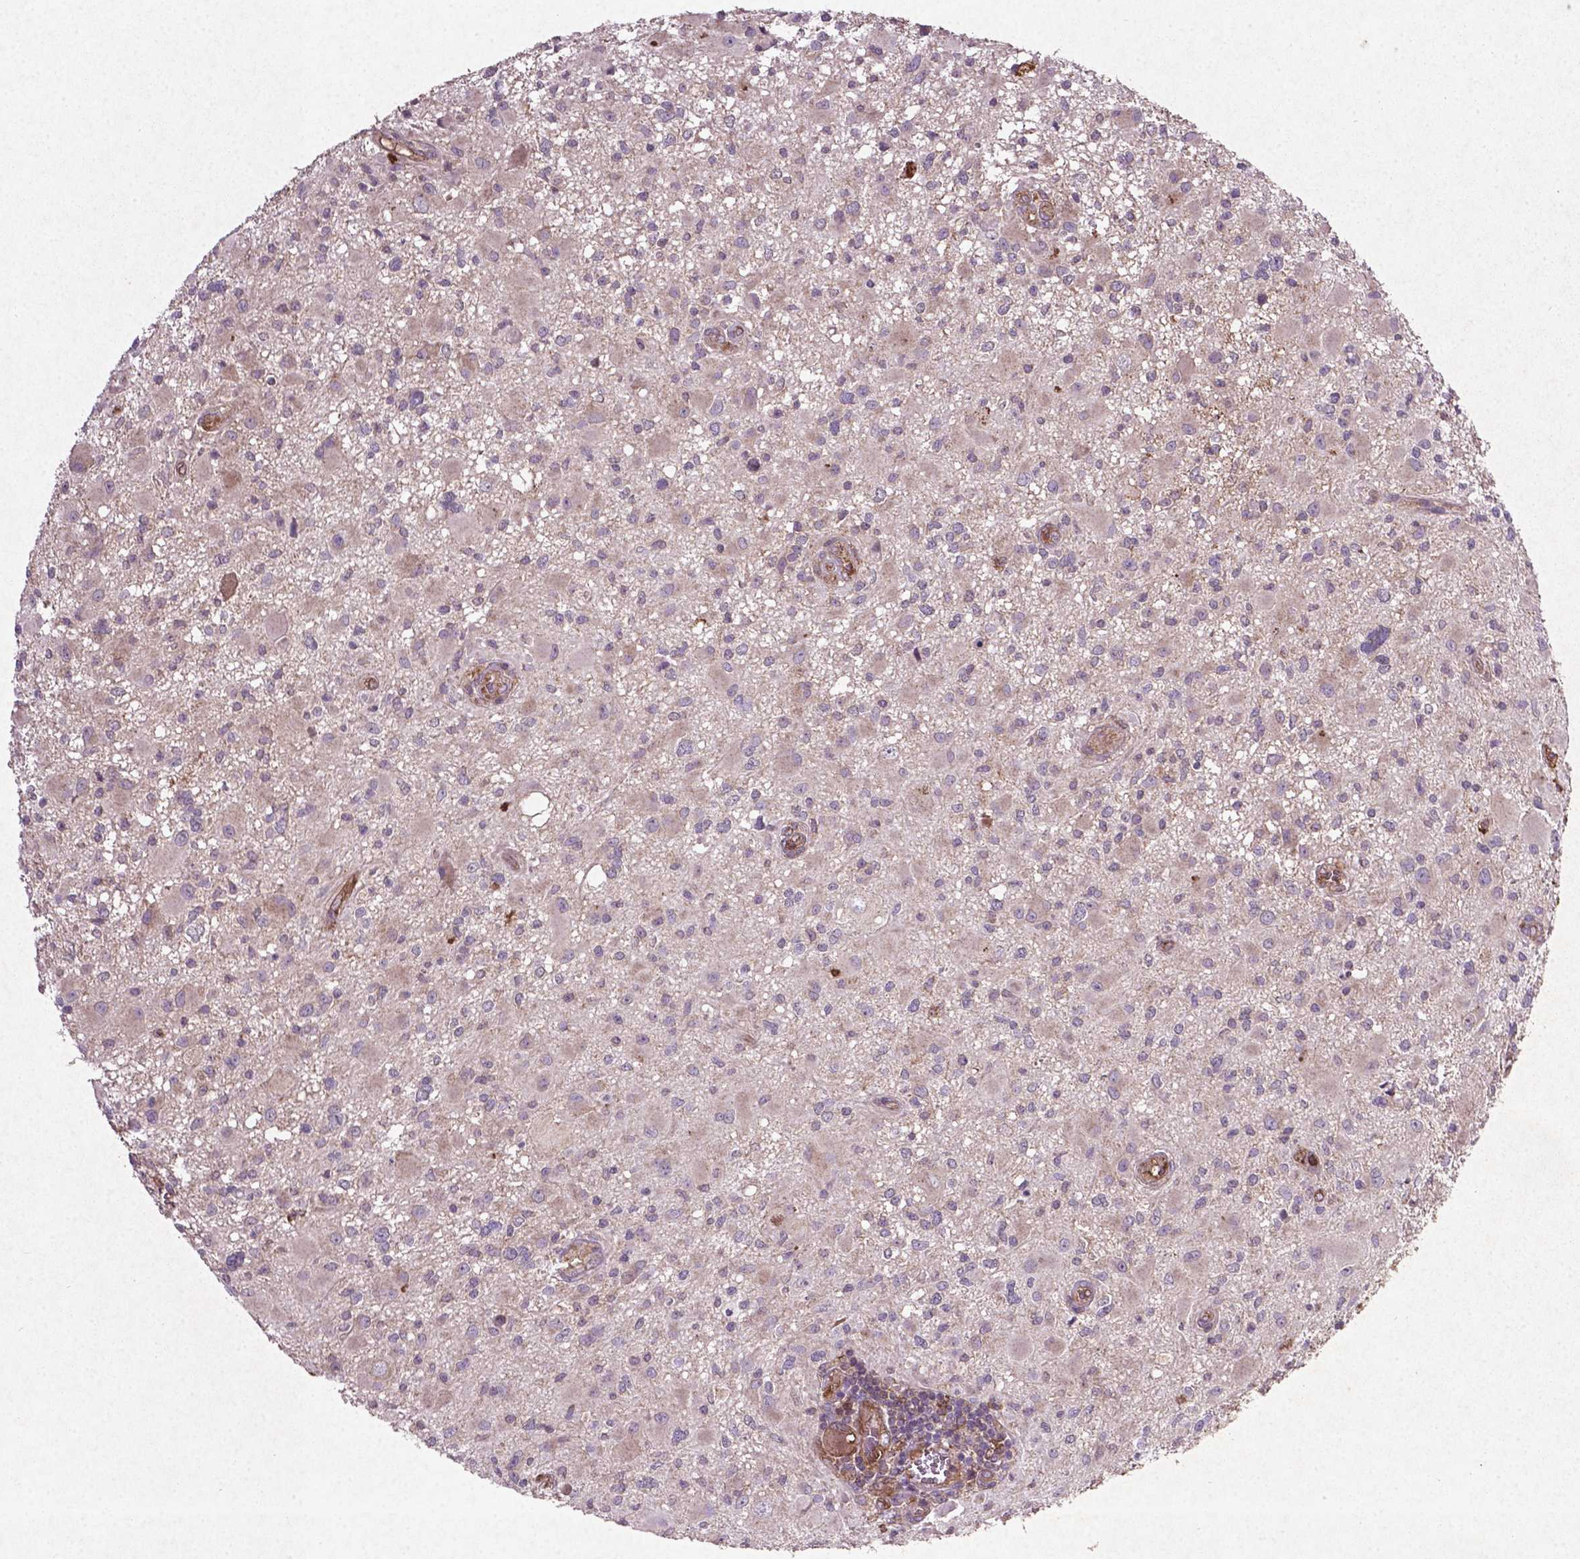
{"staining": {"intensity": "negative", "quantity": "none", "location": "none"}, "tissue": "glioma", "cell_type": "Tumor cells", "image_type": "cancer", "snomed": [{"axis": "morphology", "description": "Glioma, malignant, High grade"}, {"axis": "topography", "description": "Brain"}], "caption": "Immunohistochemistry histopathology image of glioma stained for a protein (brown), which demonstrates no expression in tumor cells. (Brightfield microscopy of DAB (3,3'-diaminobenzidine) immunohistochemistry at high magnification).", "gene": "MTOR", "patient": {"sex": "male", "age": 54}}